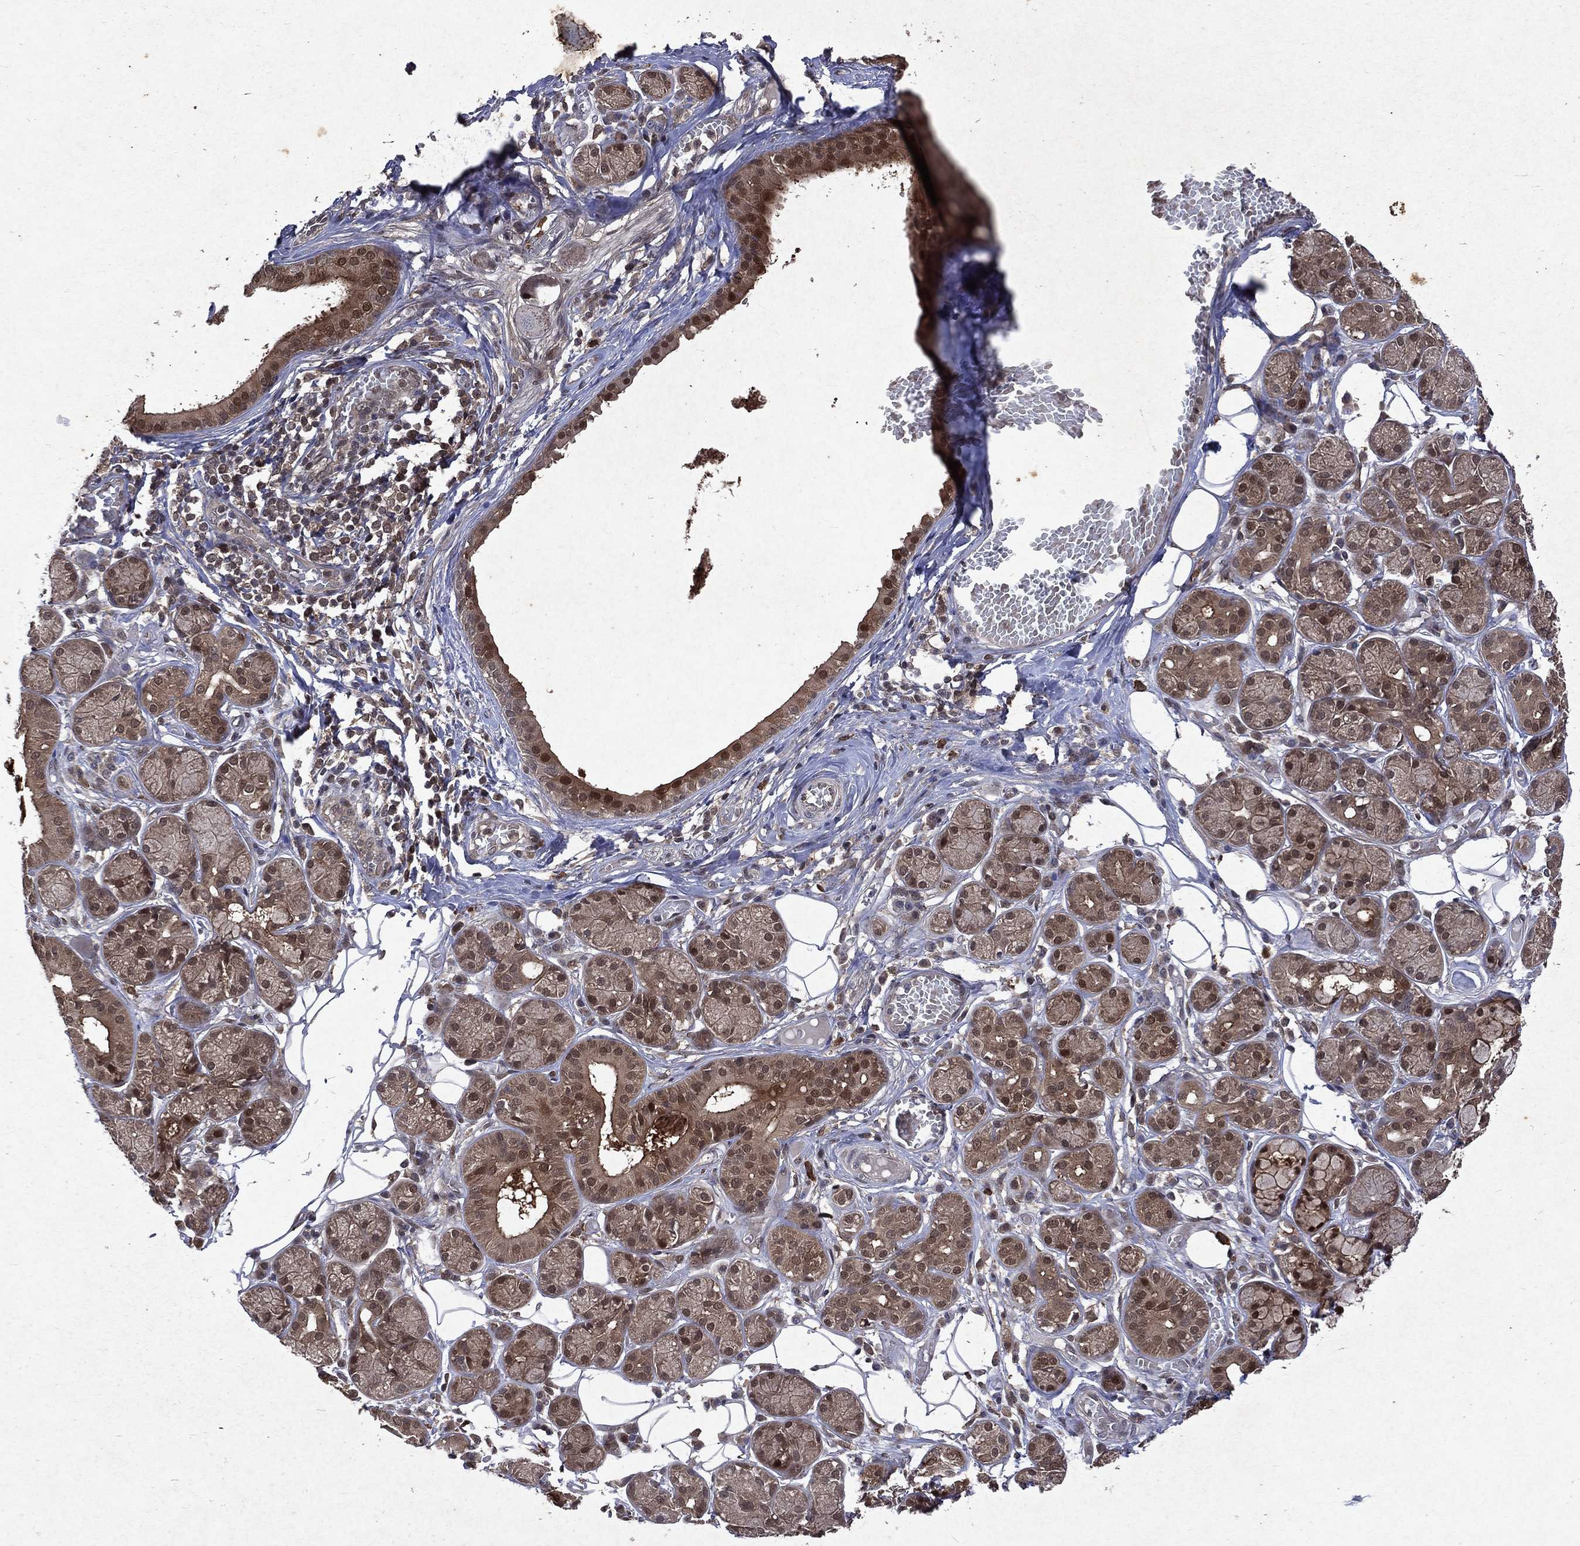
{"staining": {"intensity": "moderate", "quantity": ">75%", "location": "cytoplasmic/membranous,nuclear"}, "tissue": "salivary gland", "cell_type": "Glandular cells", "image_type": "normal", "snomed": [{"axis": "morphology", "description": "Normal tissue, NOS"}, {"axis": "topography", "description": "Salivary gland"}, {"axis": "topography", "description": "Peripheral nerve tissue"}], "caption": "Protein staining shows moderate cytoplasmic/membranous,nuclear positivity in approximately >75% of glandular cells in normal salivary gland.", "gene": "MTAP", "patient": {"sex": "male", "age": 71}}